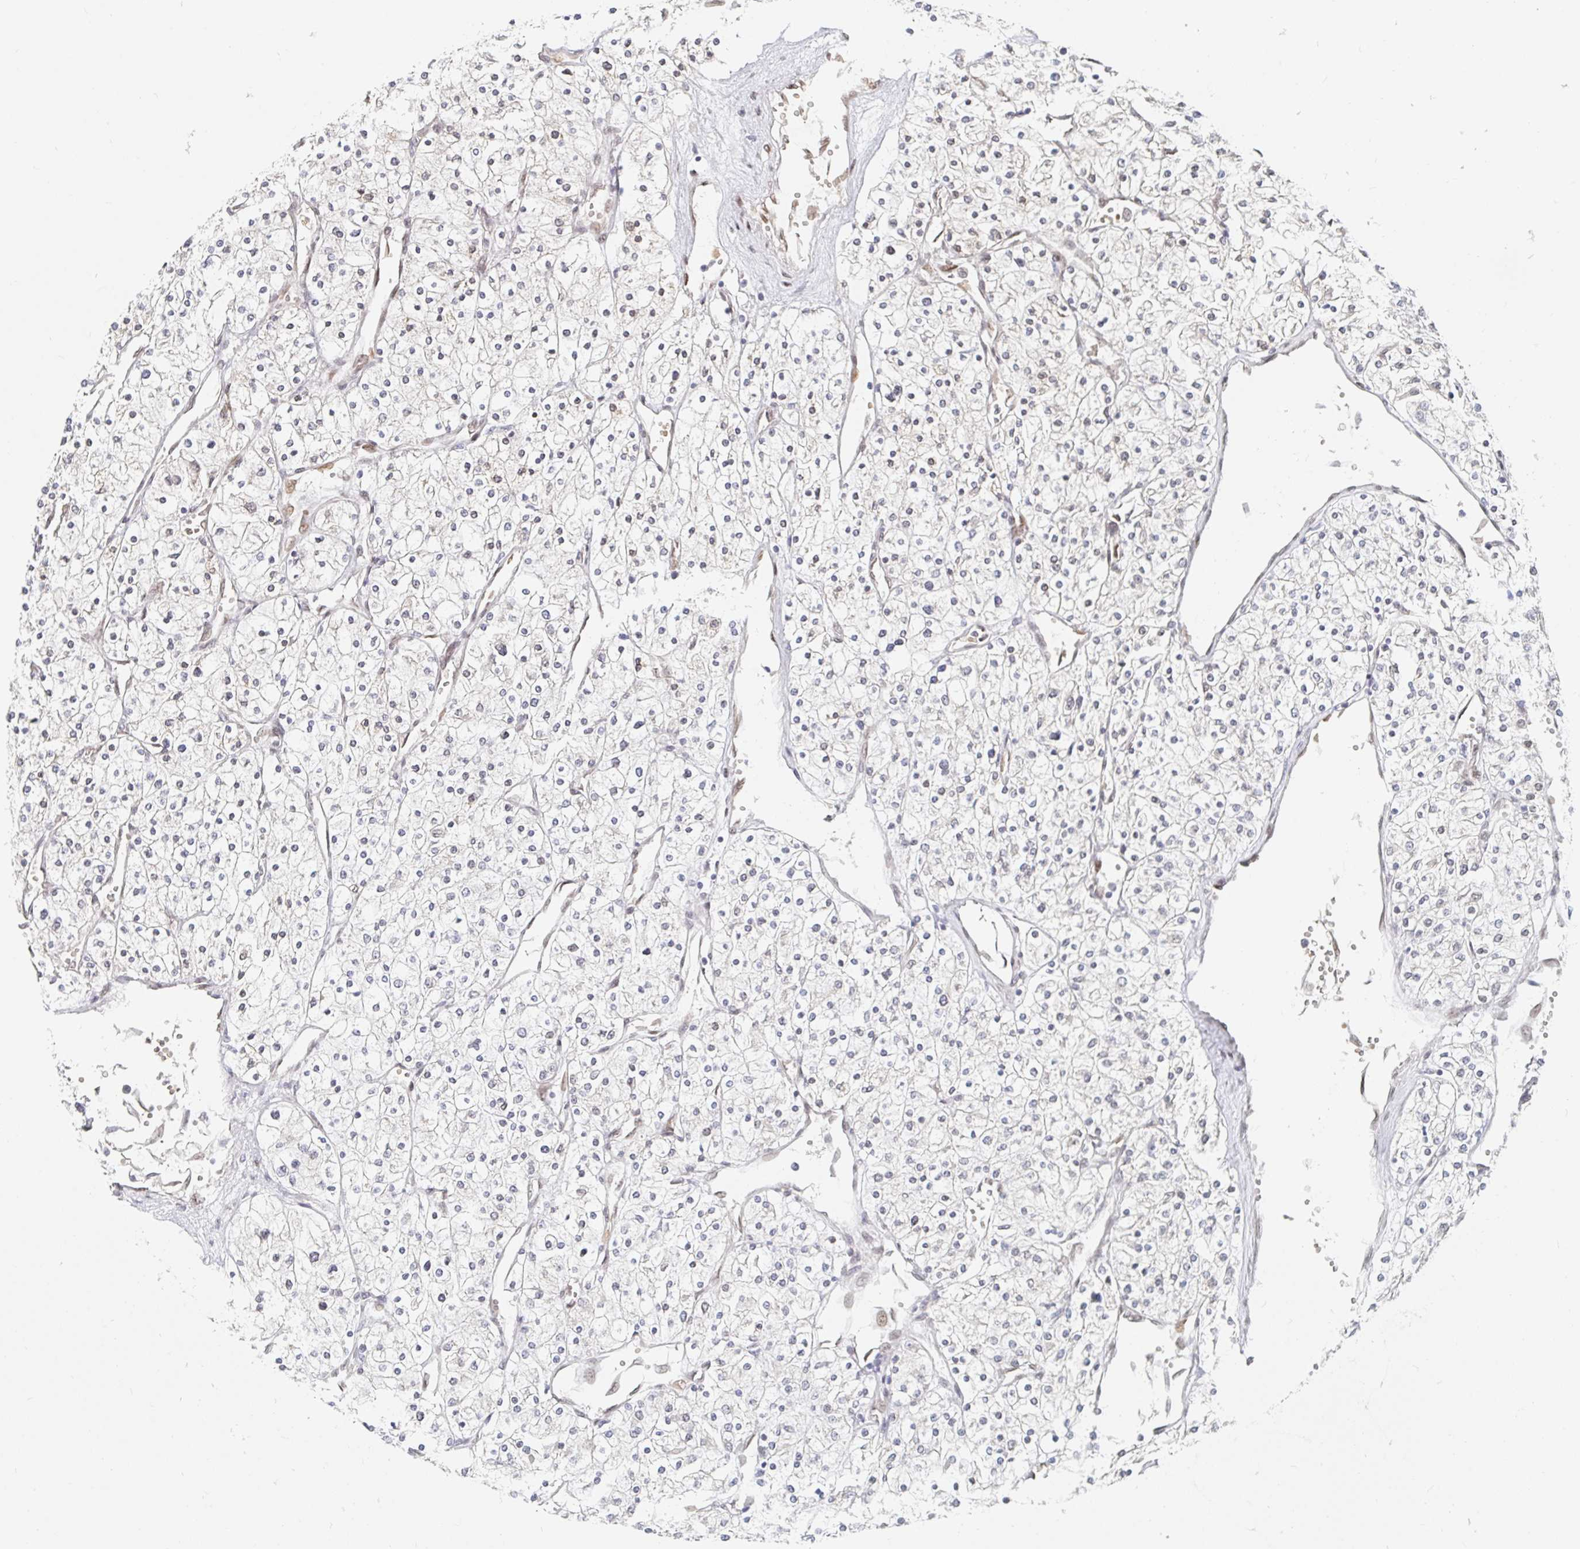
{"staining": {"intensity": "weak", "quantity": "<25%", "location": "nuclear"}, "tissue": "renal cancer", "cell_type": "Tumor cells", "image_type": "cancer", "snomed": [{"axis": "morphology", "description": "Adenocarcinoma, NOS"}, {"axis": "topography", "description": "Kidney"}], "caption": "Photomicrograph shows no protein staining in tumor cells of renal cancer (adenocarcinoma) tissue.", "gene": "CHD2", "patient": {"sex": "male", "age": 80}}